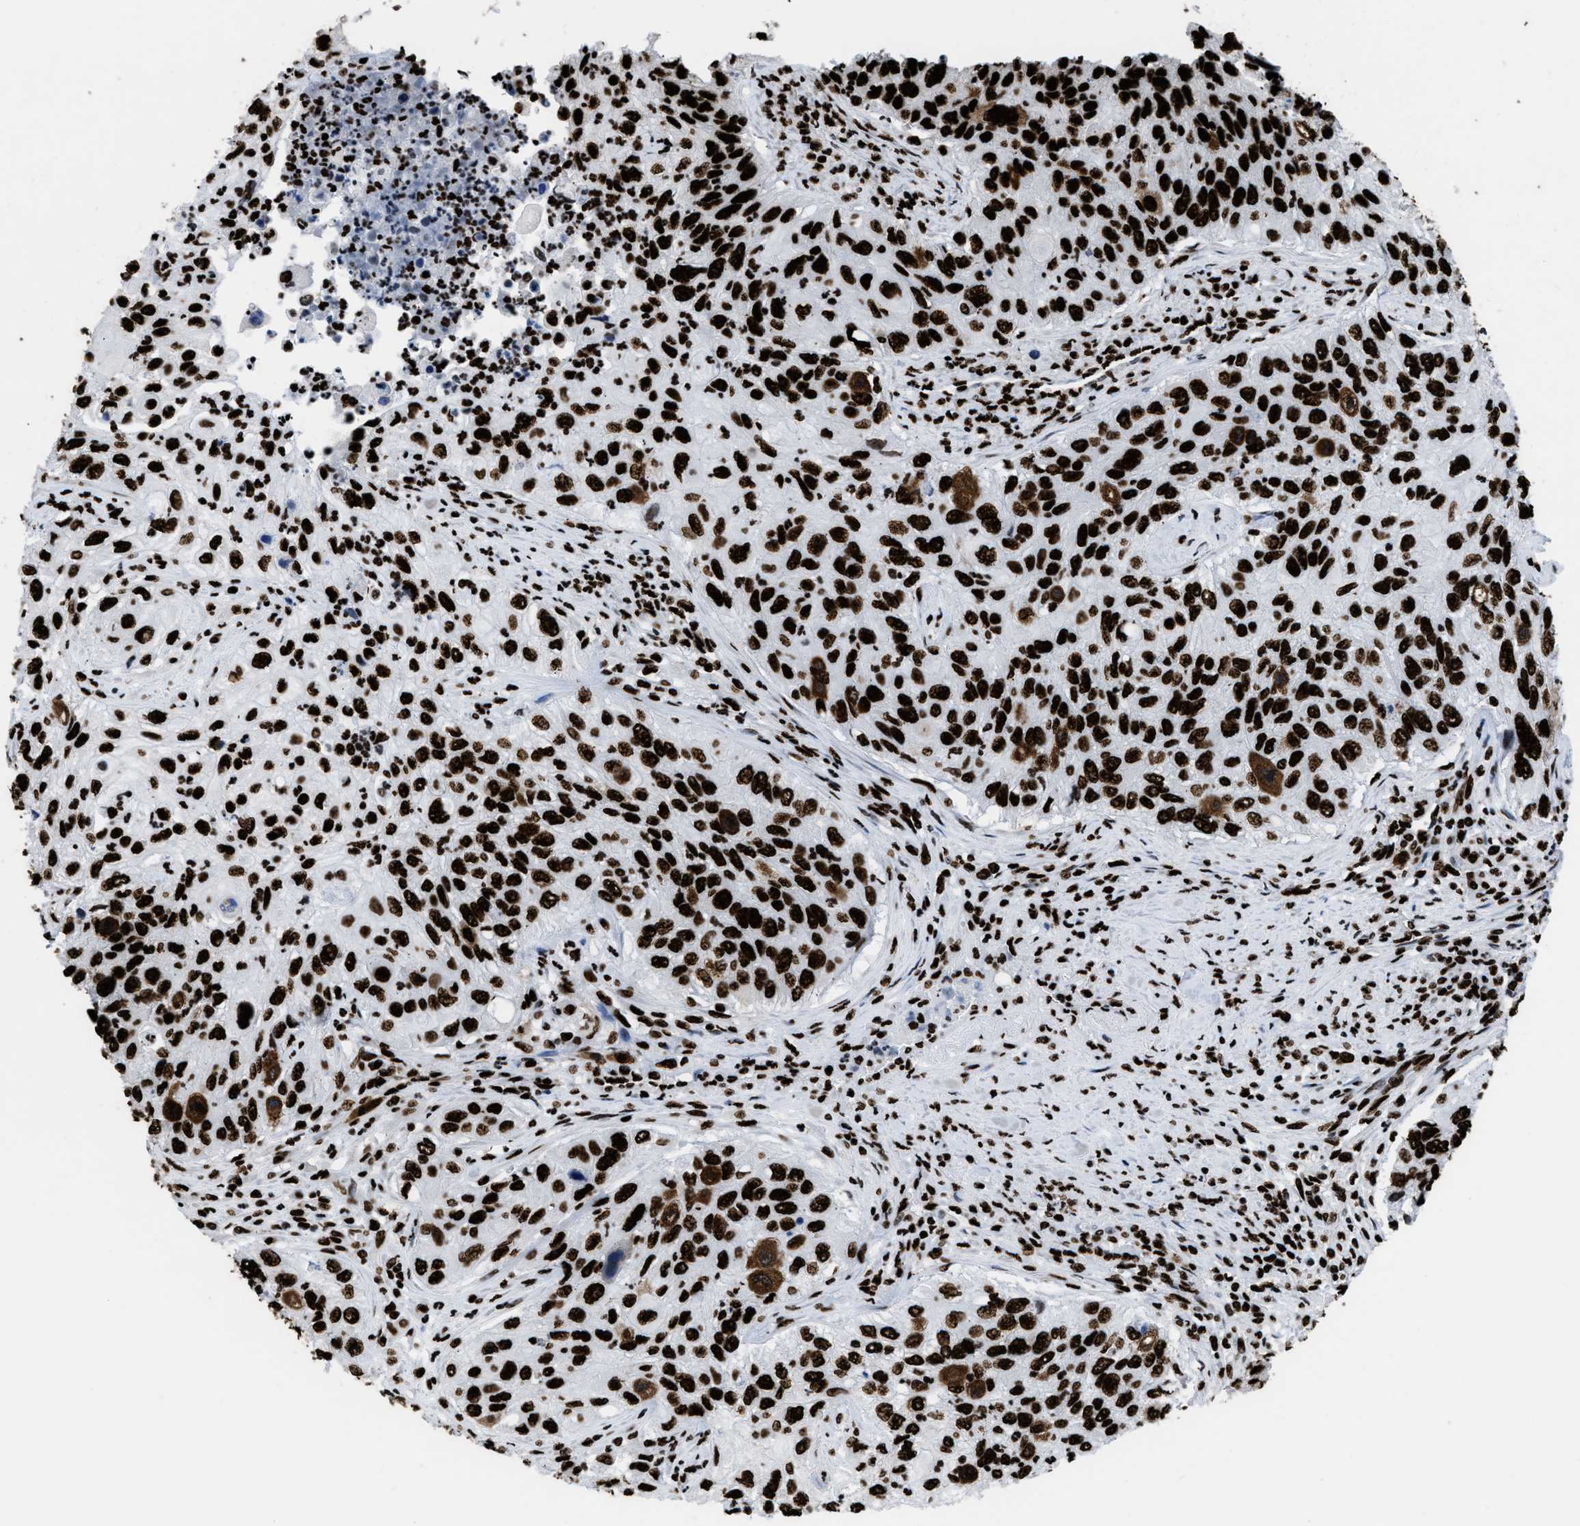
{"staining": {"intensity": "strong", "quantity": ">75%", "location": "nuclear"}, "tissue": "urothelial cancer", "cell_type": "Tumor cells", "image_type": "cancer", "snomed": [{"axis": "morphology", "description": "Urothelial carcinoma, High grade"}, {"axis": "topography", "description": "Urinary bladder"}], "caption": "This micrograph displays immunohistochemistry (IHC) staining of high-grade urothelial carcinoma, with high strong nuclear expression in about >75% of tumor cells.", "gene": "HNRNPM", "patient": {"sex": "female", "age": 60}}